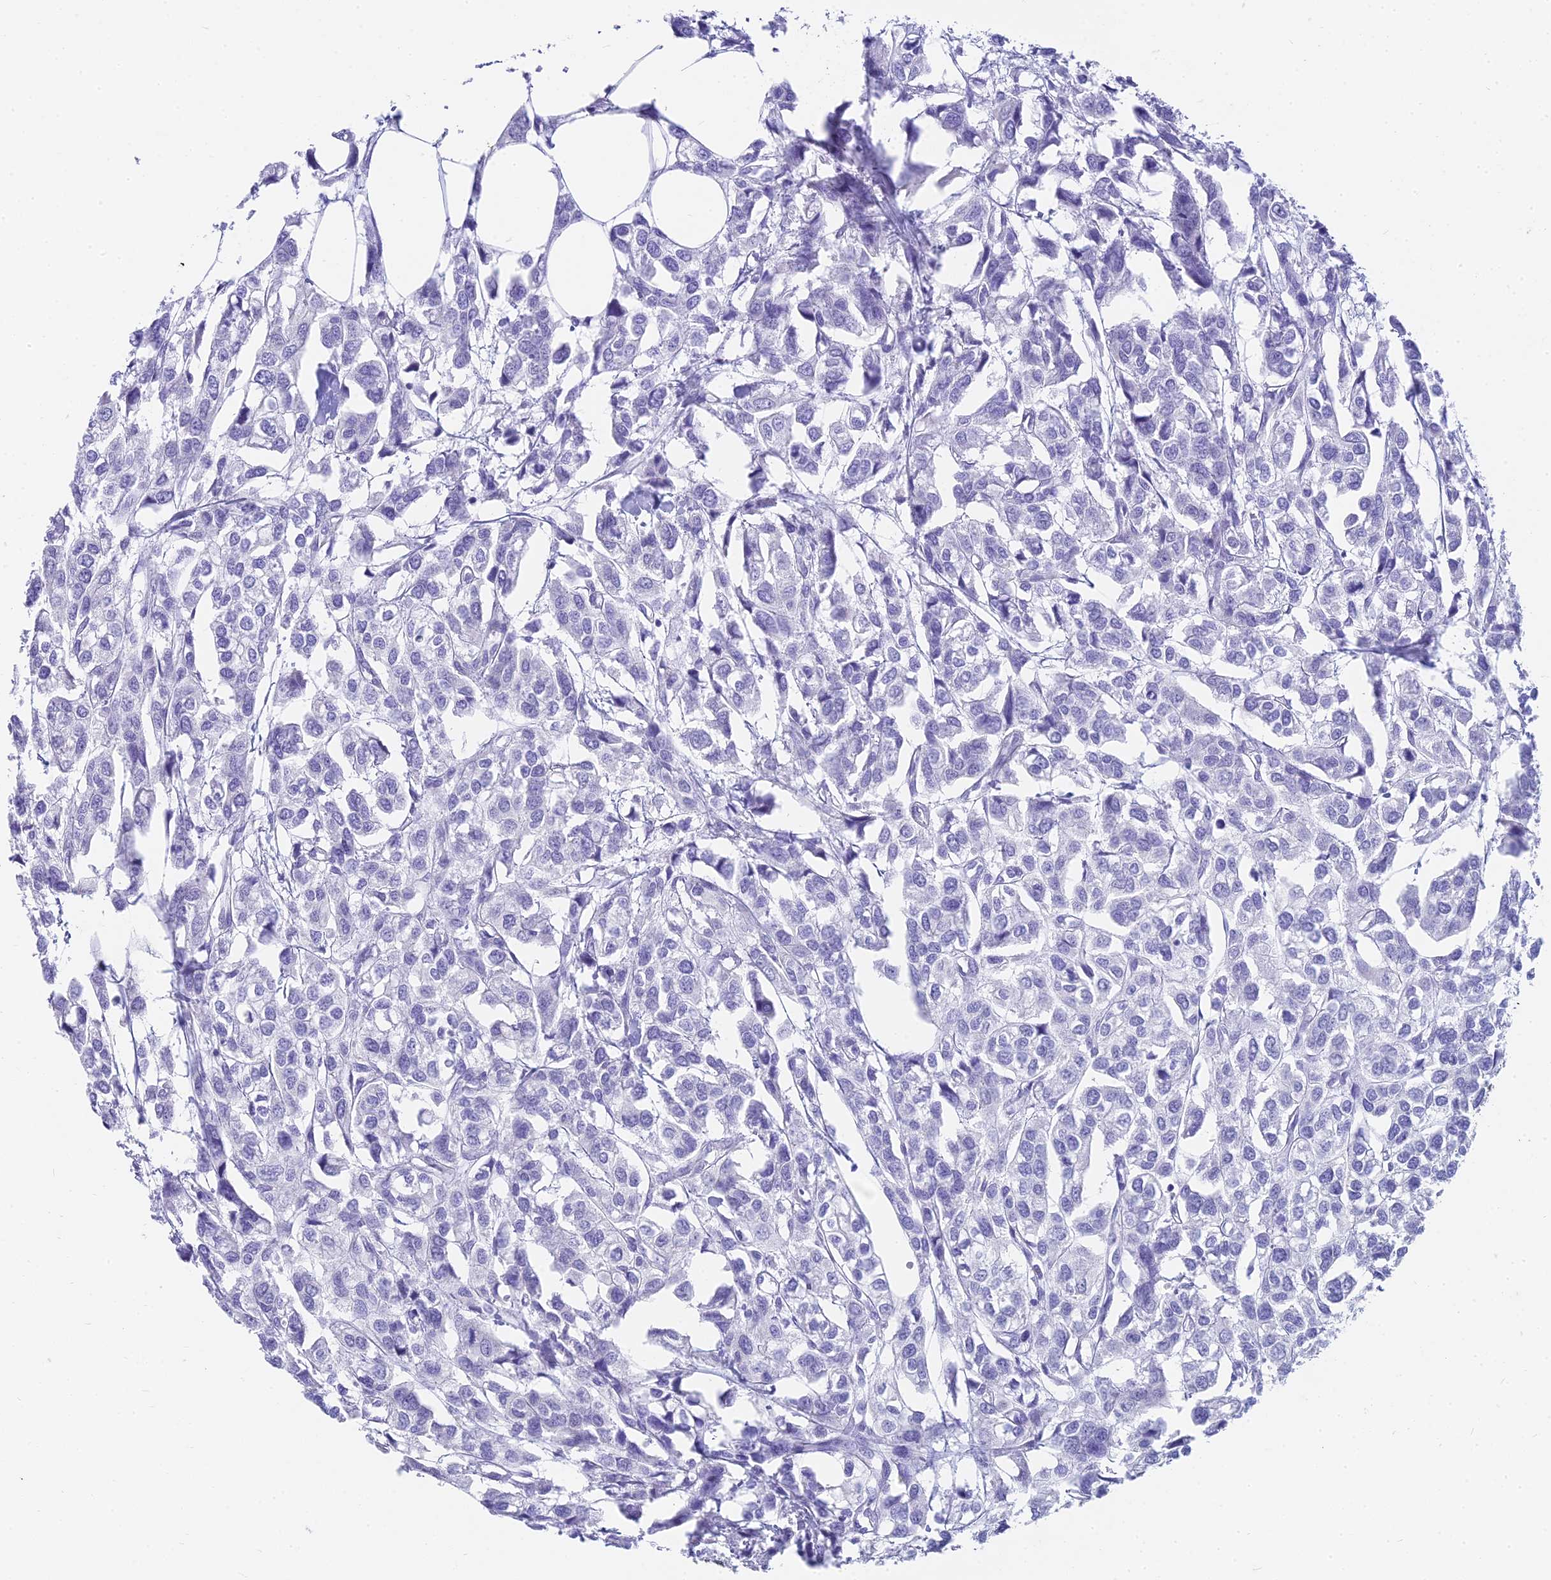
{"staining": {"intensity": "negative", "quantity": "none", "location": "none"}, "tissue": "urothelial cancer", "cell_type": "Tumor cells", "image_type": "cancer", "snomed": [{"axis": "morphology", "description": "Urothelial carcinoma, High grade"}, {"axis": "topography", "description": "Urinary bladder"}], "caption": "IHC of urothelial carcinoma (high-grade) reveals no staining in tumor cells. The staining is performed using DAB brown chromogen with nuclei counter-stained in using hematoxylin.", "gene": "SLC36A2", "patient": {"sex": "male", "age": 67}}